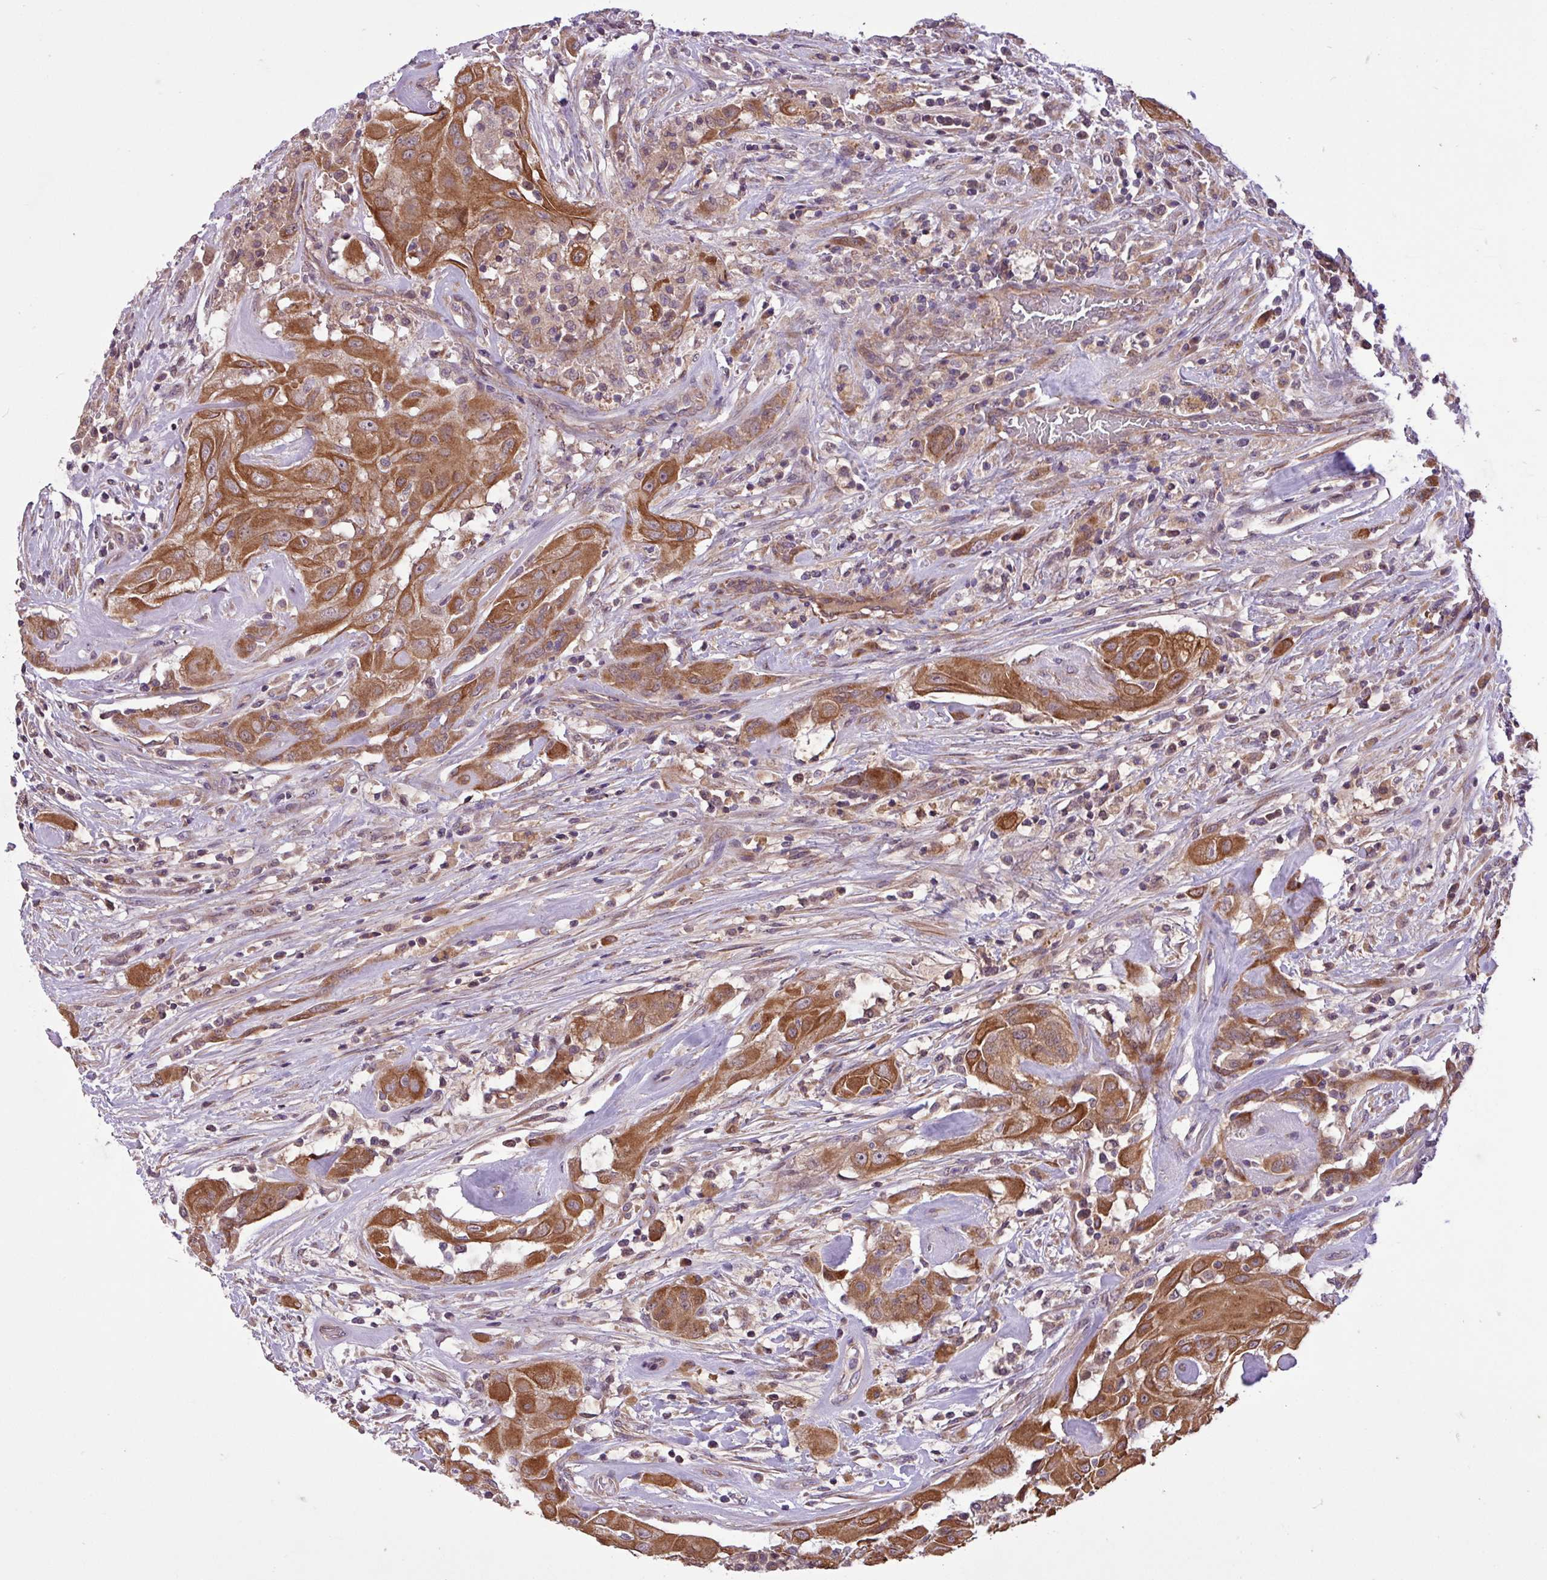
{"staining": {"intensity": "moderate", "quantity": ">75%", "location": "cytoplasmic/membranous"}, "tissue": "thyroid cancer", "cell_type": "Tumor cells", "image_type": "cancer", "snomed": [{"axis": "morphology", "description": "Papillary adenocarcinoma, NOS"}, {"axis": "topography", "description": "Thyroid gland"}], "caption": "Immunohistochemistry image of neoplastic tissue: human thyroid cancer (papillary adenocarcinoma) stained using immunohistochemistry exhibits medium levels of moderate protein expression localized specifically in the cytoplasmic/membranous of tumor cells, appearing as a cytoplasmic/membranous brown color.", "gene": "TIMM10B", "patient": {"sex": "female", "age": 59}}